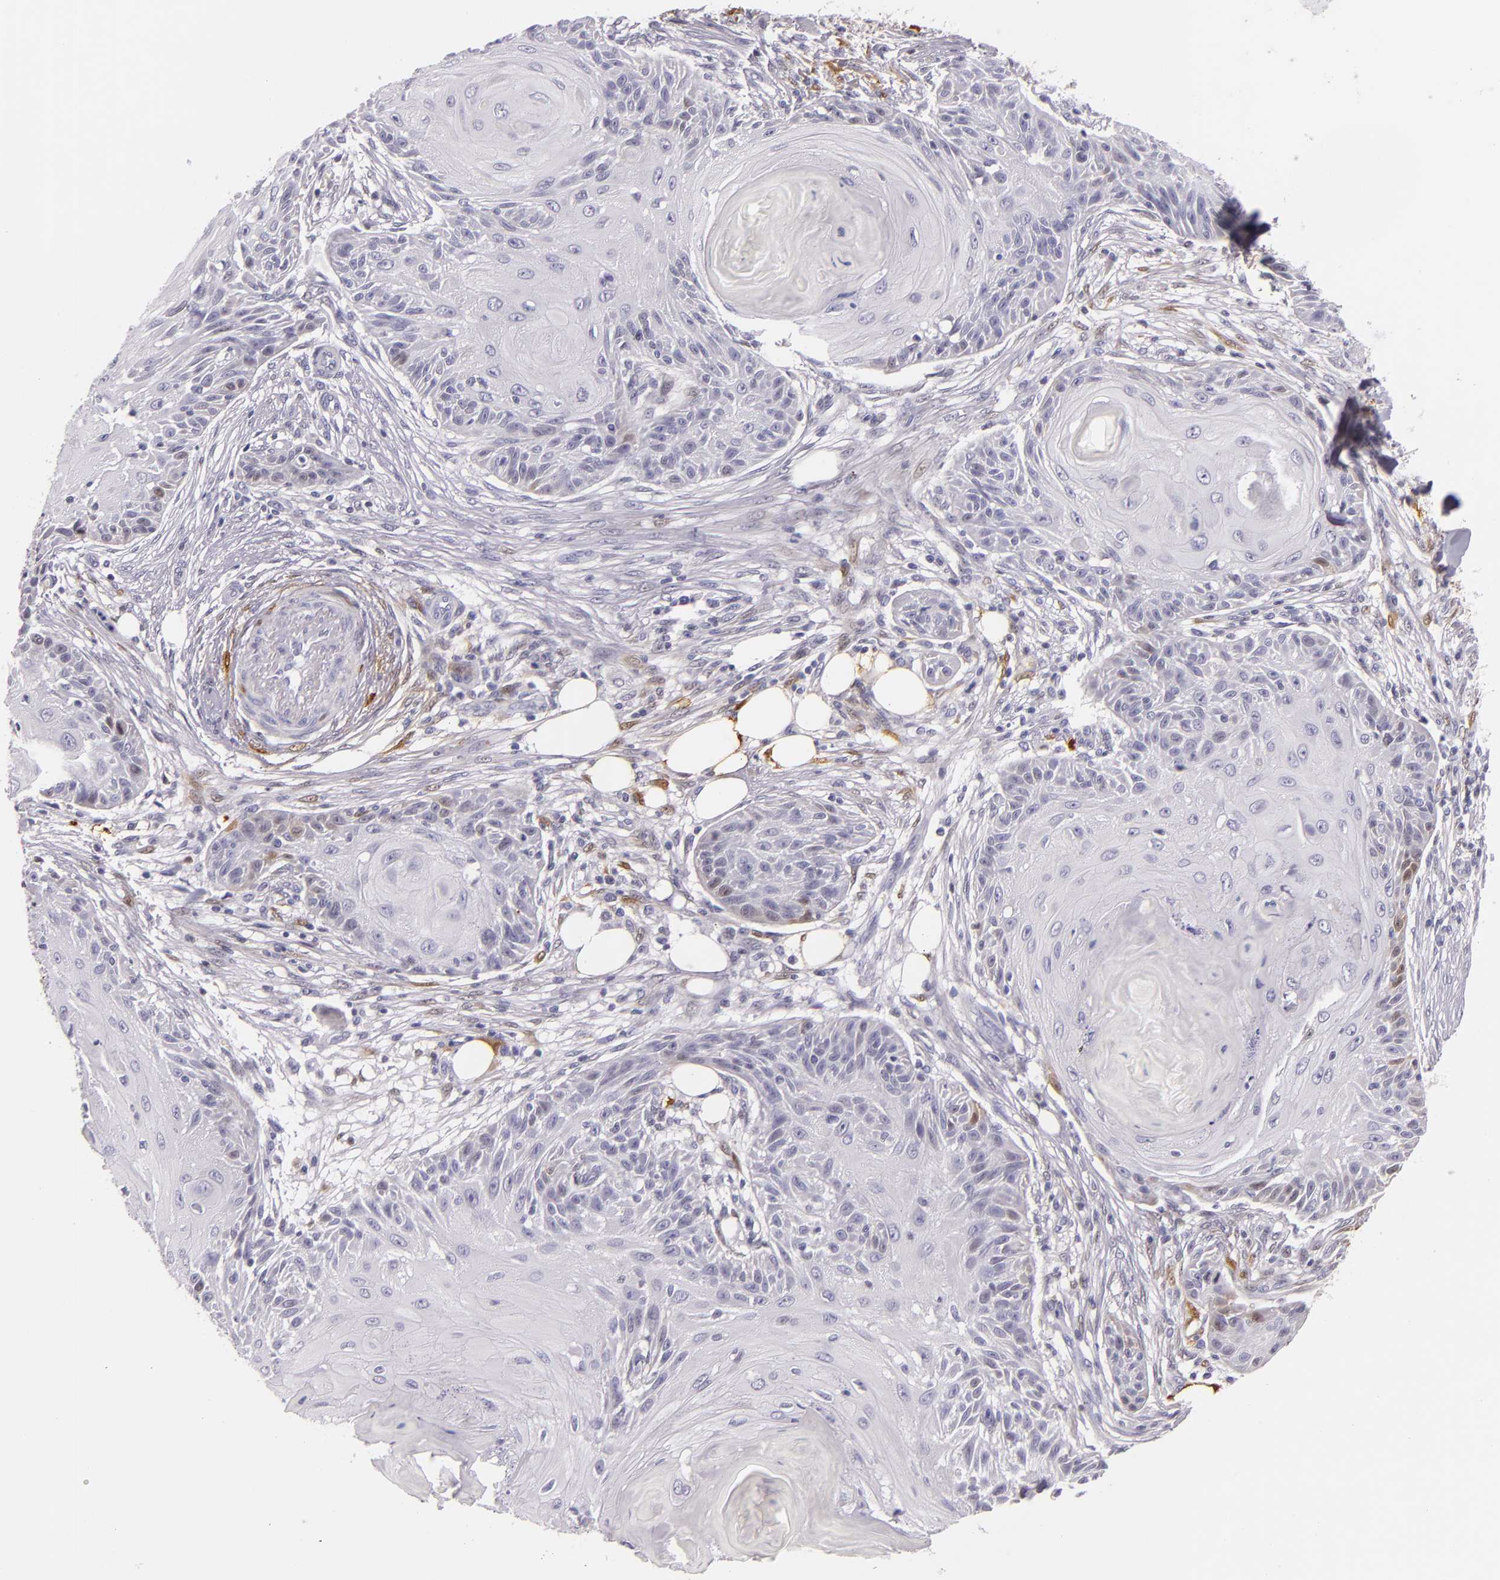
{"staining": {"intensity": "negative", "quantity": "none", "location": "none"}, "tissue": "skin cancer", "cell_type": "Tumor cells", "image_type": "cancer", "snomed": [{"axis": "morphology", "description": "Squamous cell carcinoma, NOS"}, {"axis": "topography", "description": "Skin"}], "caption": "High power microscopy image of an IHC micrograph of squamous cell carcinoma (skin), revealing no significant staining in tumor cells. (DAB (3,3'-diaminobenzidine) immunohistochemistry (IHC) visualized using brightfield microscopy, high magnification).", "gene": "MT1A", "patient": {"sex": "female", "age": 88}}